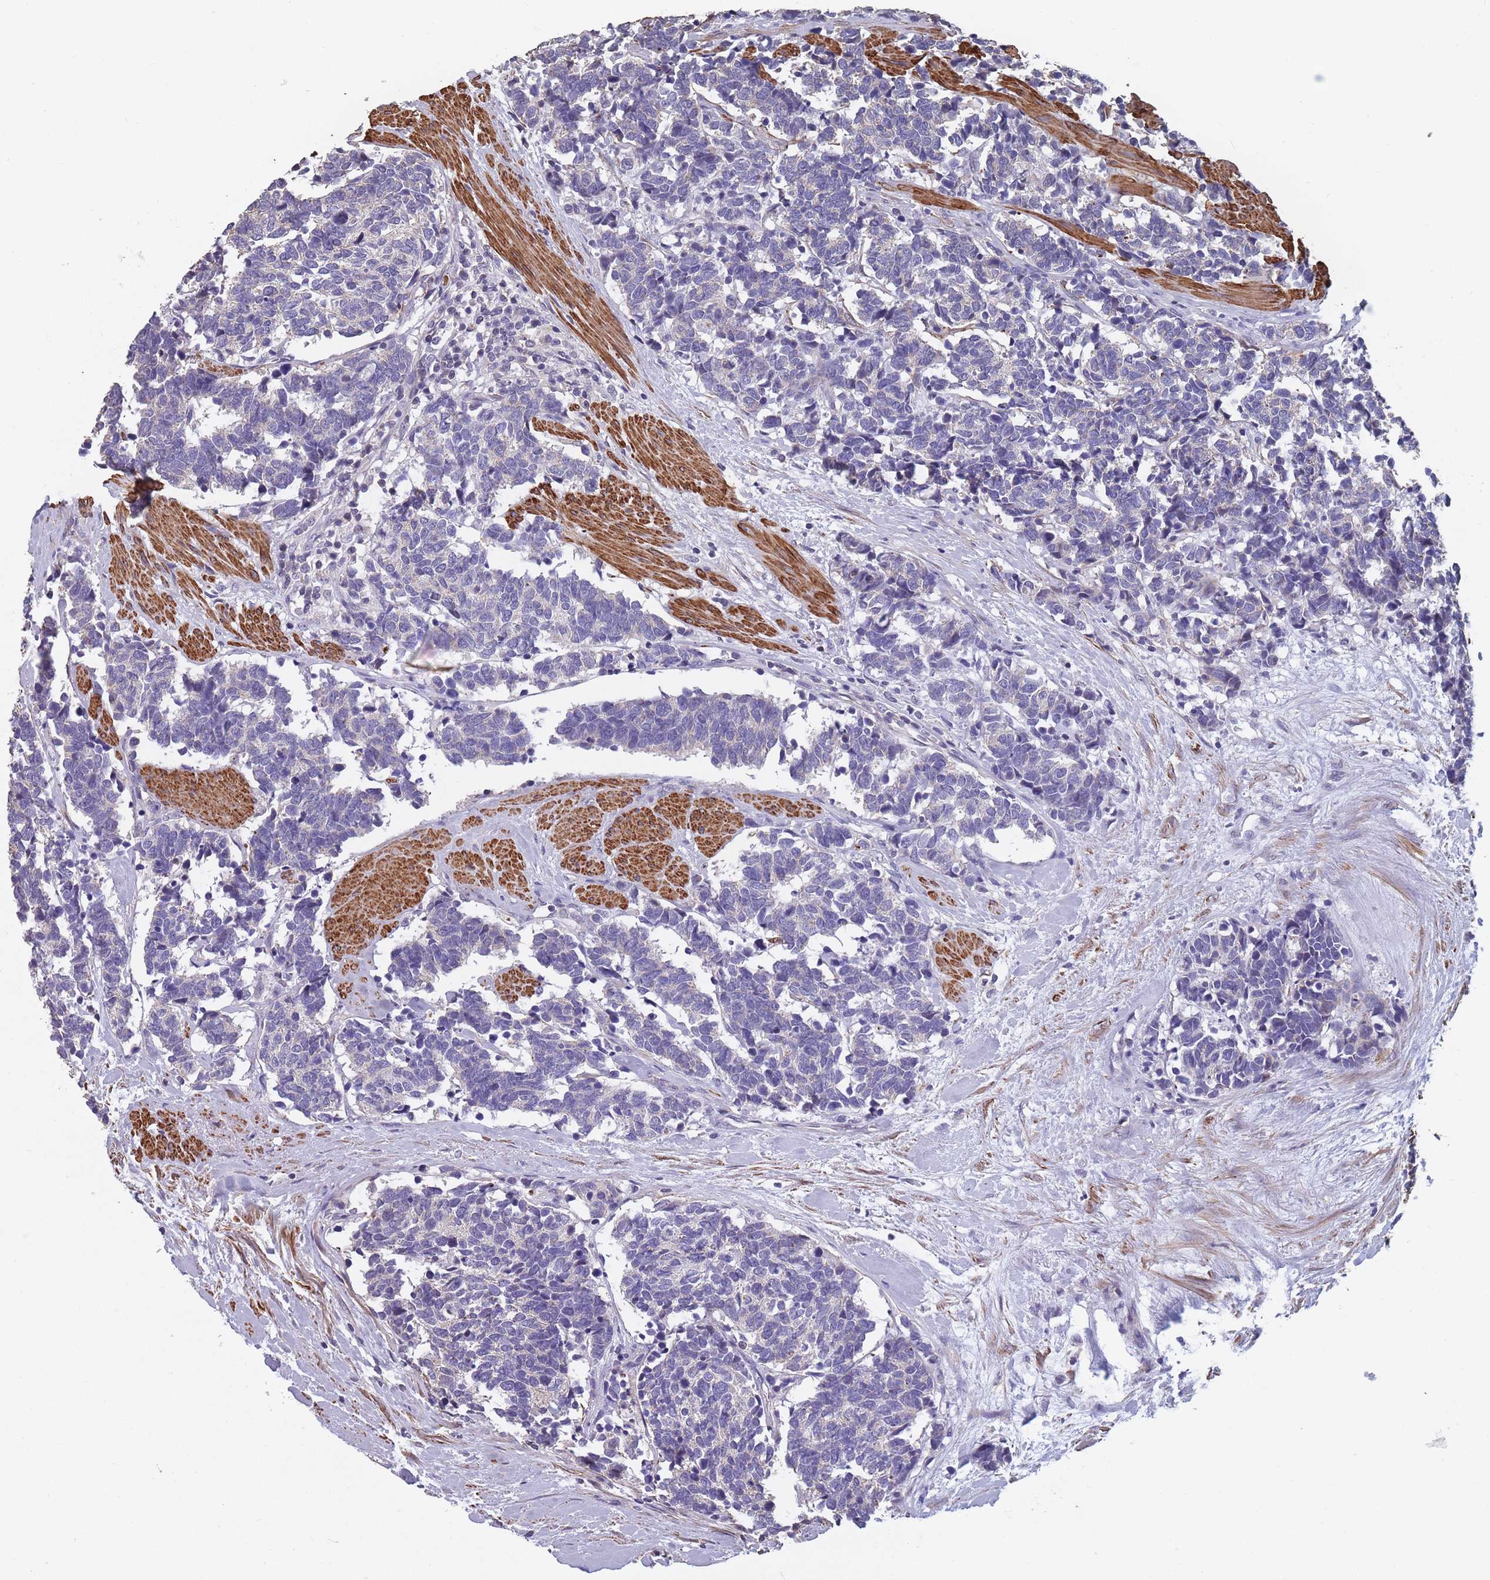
{"staining": {"intensity": "negative", "quantity": "none", "location": "none"}, "tissue": "carcinoid", "cell_type": "Tumor cells", "image_type": "cancer", "snomed": [{"axis": "morphology", "description": "Carcinoma, NOS"}, {"axis": "morphology", "description": "Carcinoid, malignant, NOS"}, {"axis": "topography", "description": "Prostate"}], "caption": "Immunohistochemistry (IHC) of human carcinoid (malignant) demonstrates no expression in tumor cells.", "gene": "TOMM40L", "patient": {"sex": "male", "age": 57}}